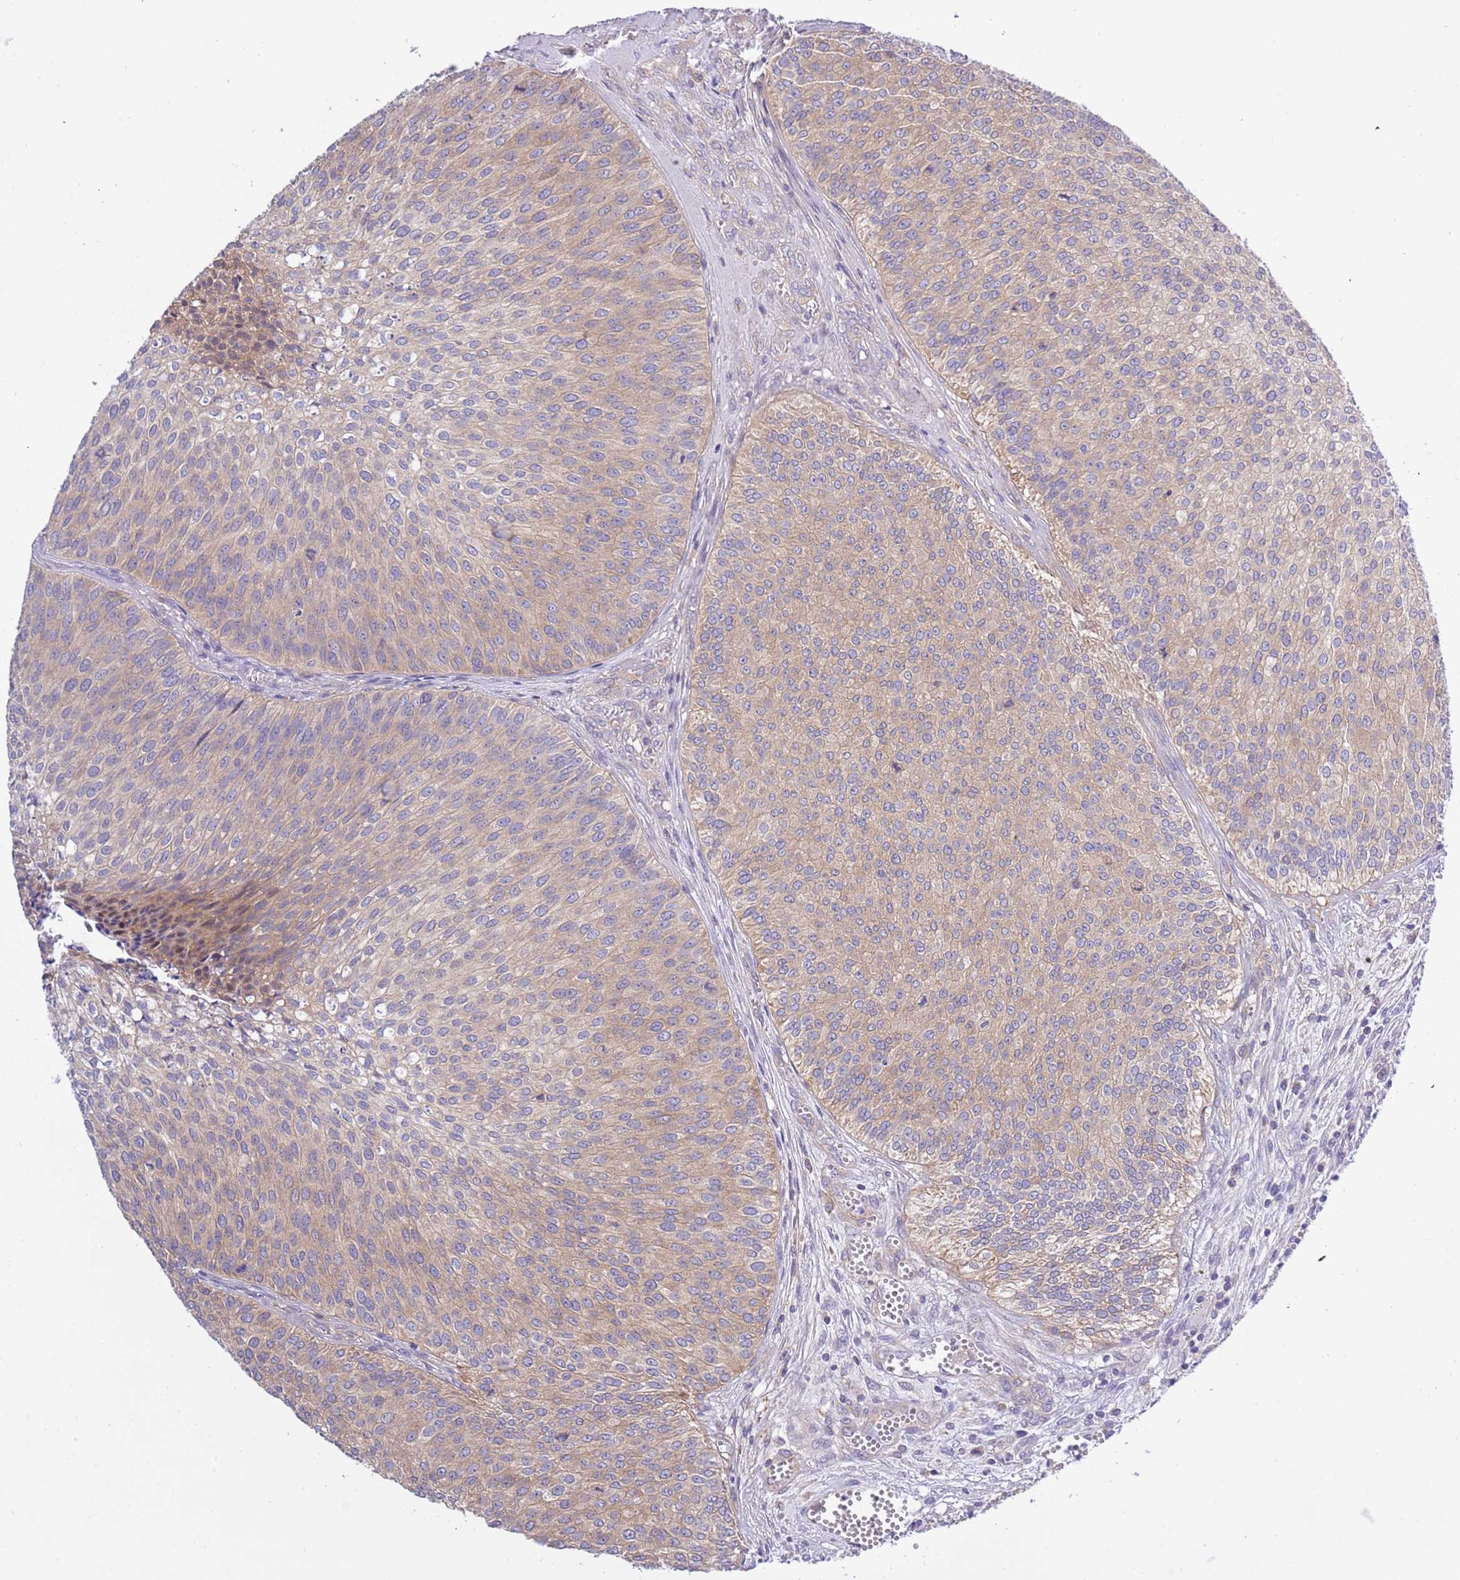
{"staining": {"intensity": "moderate", "quantity": ">75%", "location": "cytoplasmic/membranous"}, "tissue": "urothelial cancer", "cell_type": "Tumor cells", "image_type": "cancer", "snomed": [{"axis": "morphology", "description": "Urothelial carcinoma, Low grade"}, {"axis": "topography", "description": "Urinary bladder"}], "caption": "A brown stain highlights moderate cytoplasmic/membranous staining of a protein in urothelial cancer tumor cells. Using DAB (brown) and hematoxylin (blue) stains, captured at high magnification using brightfield microscopy.", "gene": "STIP1", "patient": {"sex": "male", "age": 84}}